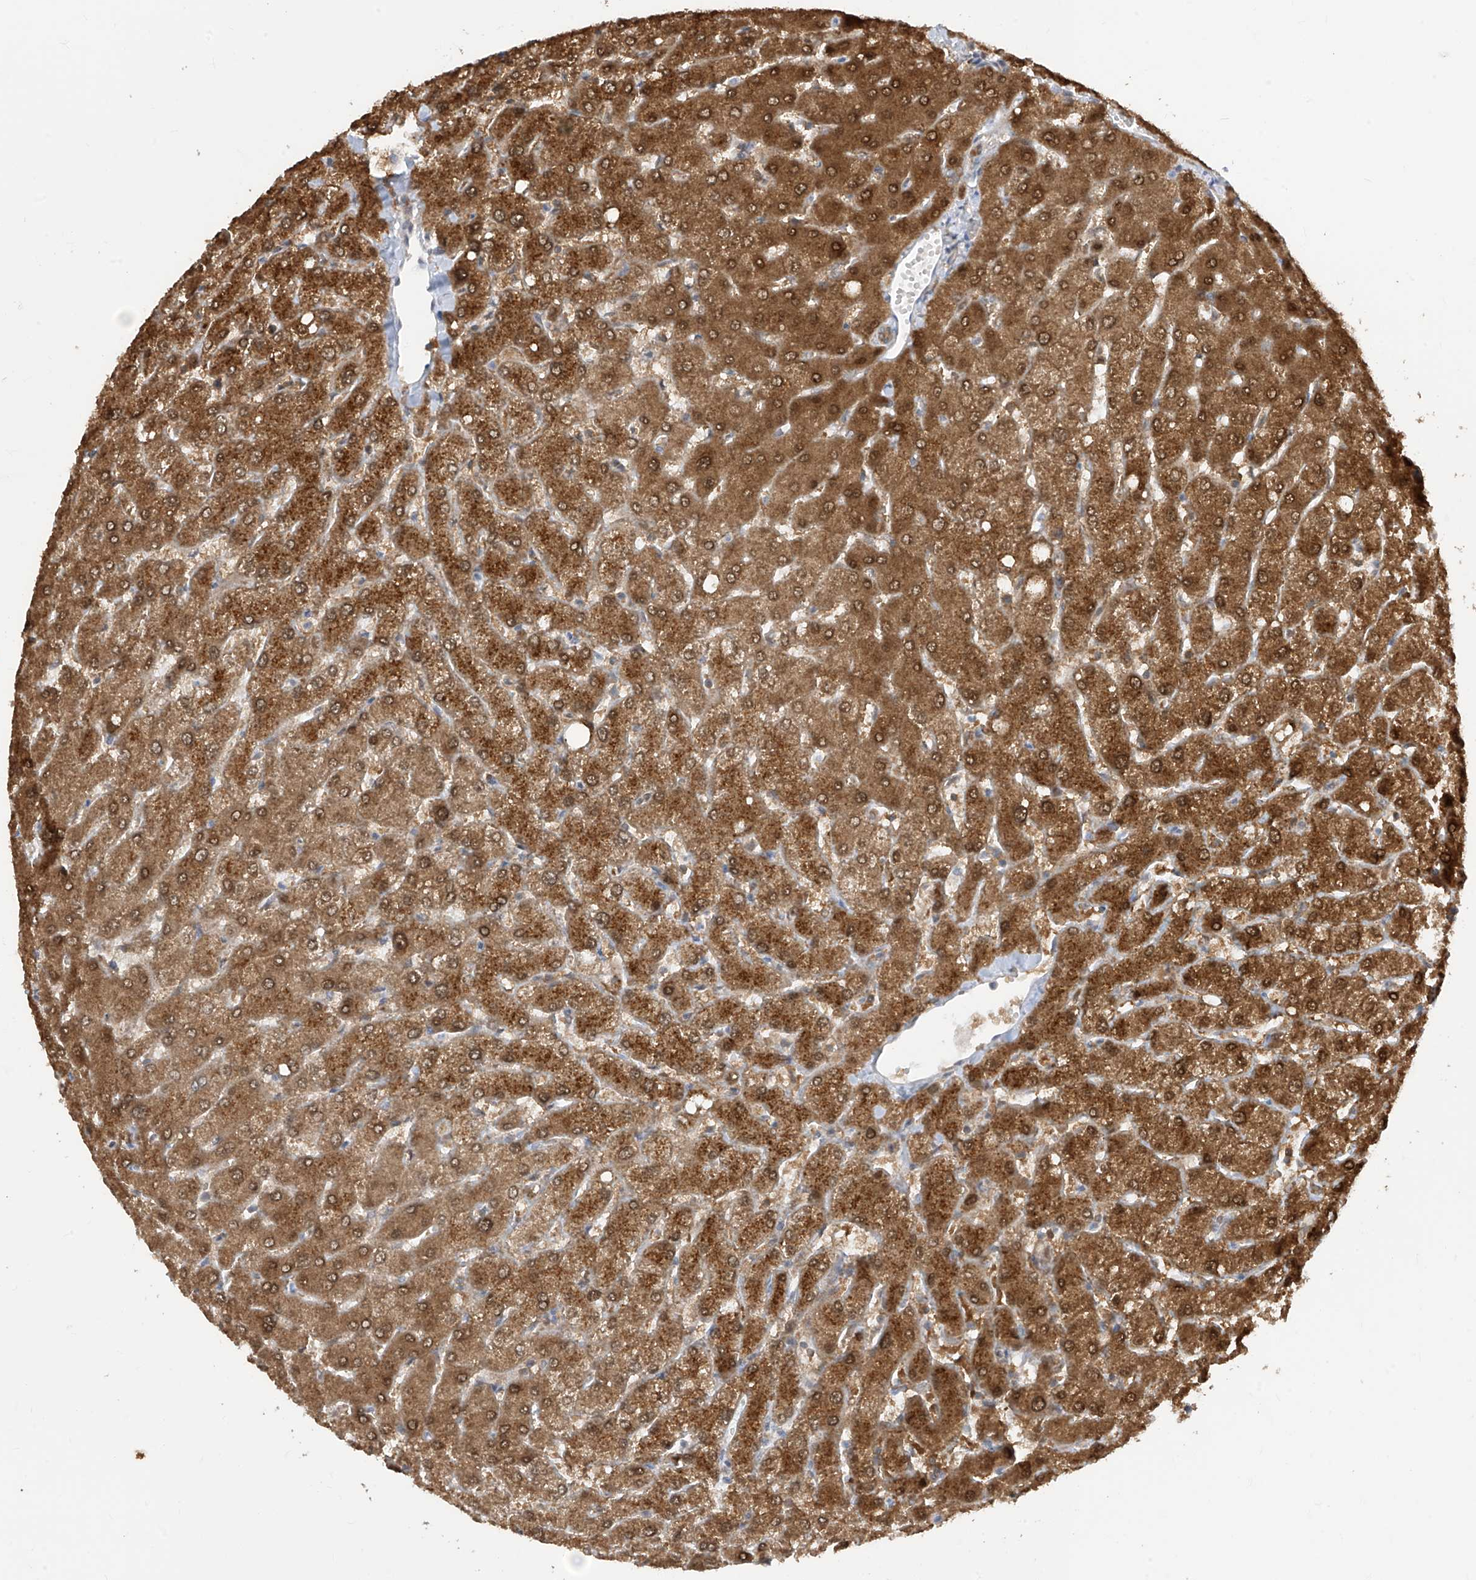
{"staining": {"intensity": "weak", "quantity": ">75%", "location": "cytoplasmic/membranous"}, "tissue": "liver", "cell_type": "Cholangiocytes", "image_type": "normal", "snomed": [{"axis": "morphology", "description": "Normal tissue, NOS"}, {"axis": "topography", "description": "Liver"}], "caption": "Immunohistochemical staining of normal liver displays weak cytoplasmic/membranous protein expression in approximately >75% of cholangiocytes. Using DAB (3,3'-diaminobenzidine) (brown) and hematoxylin (blue) stains, captured at high magnification using brightfield microscopy.", "gene": "TTC38", "patient": {"sex": "female", "age": 54}}